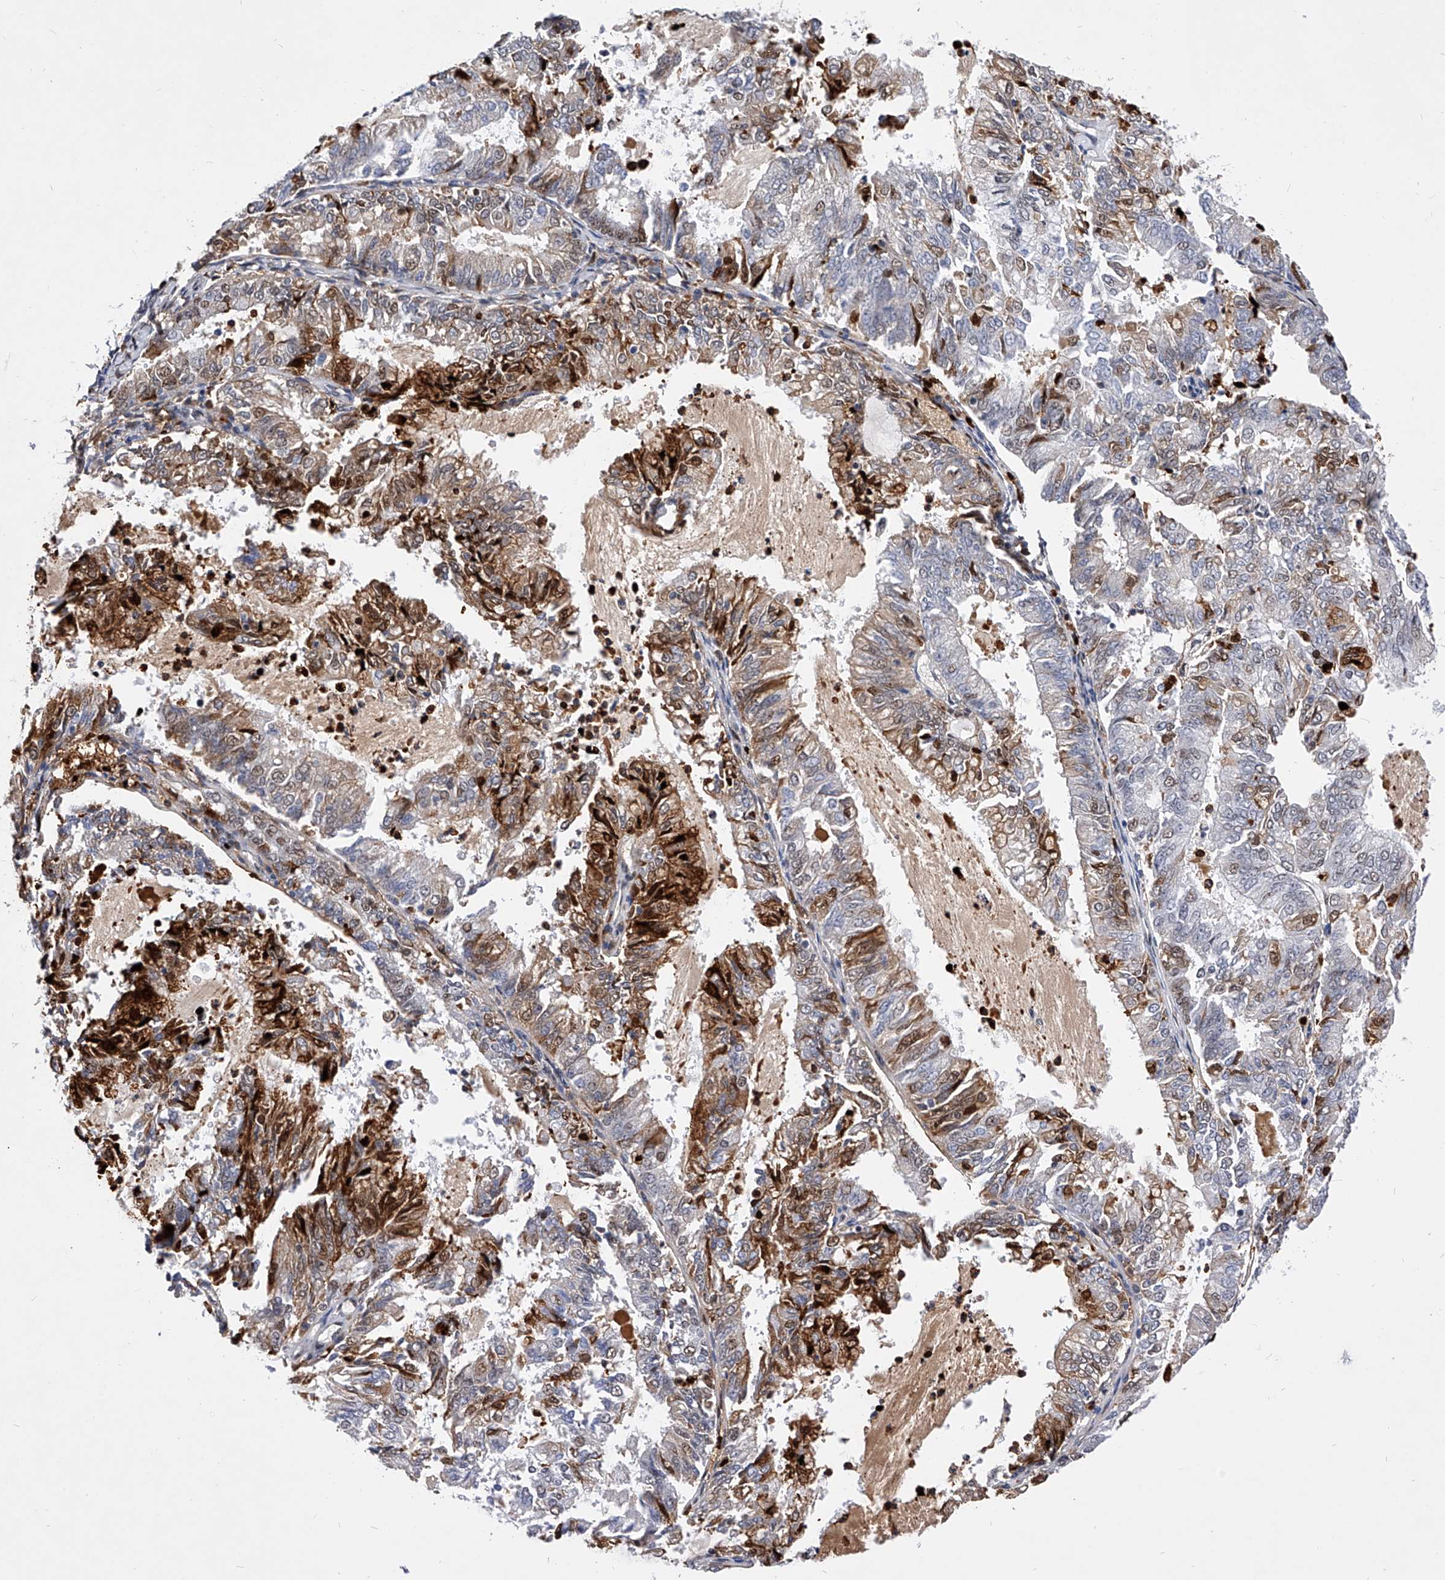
{"staining": {"intensity": "moderate", "quantity": "25%-75%", "location": "cytoplasmic/membranous"}, "tissue": "endometrial cancer", "cell_type": "Tumor cells", "image_type": "cancer", "snomed": [{"axis": "morphology", "description": "Adenocarcinoma, NOS"}, {"axis": "topography", "description": "Endometrium"}], "caption": "Endometrial cancer stained with DAB (3,3'-diaminobenzidine) immunohistochemistry (IHC) displays medium levels of moderate cytoplasmic/membranous expression in approximately 25%-75% of tumor cells.", "gene": "TESK2", "patient": {"sex": "female", "age": 57}}